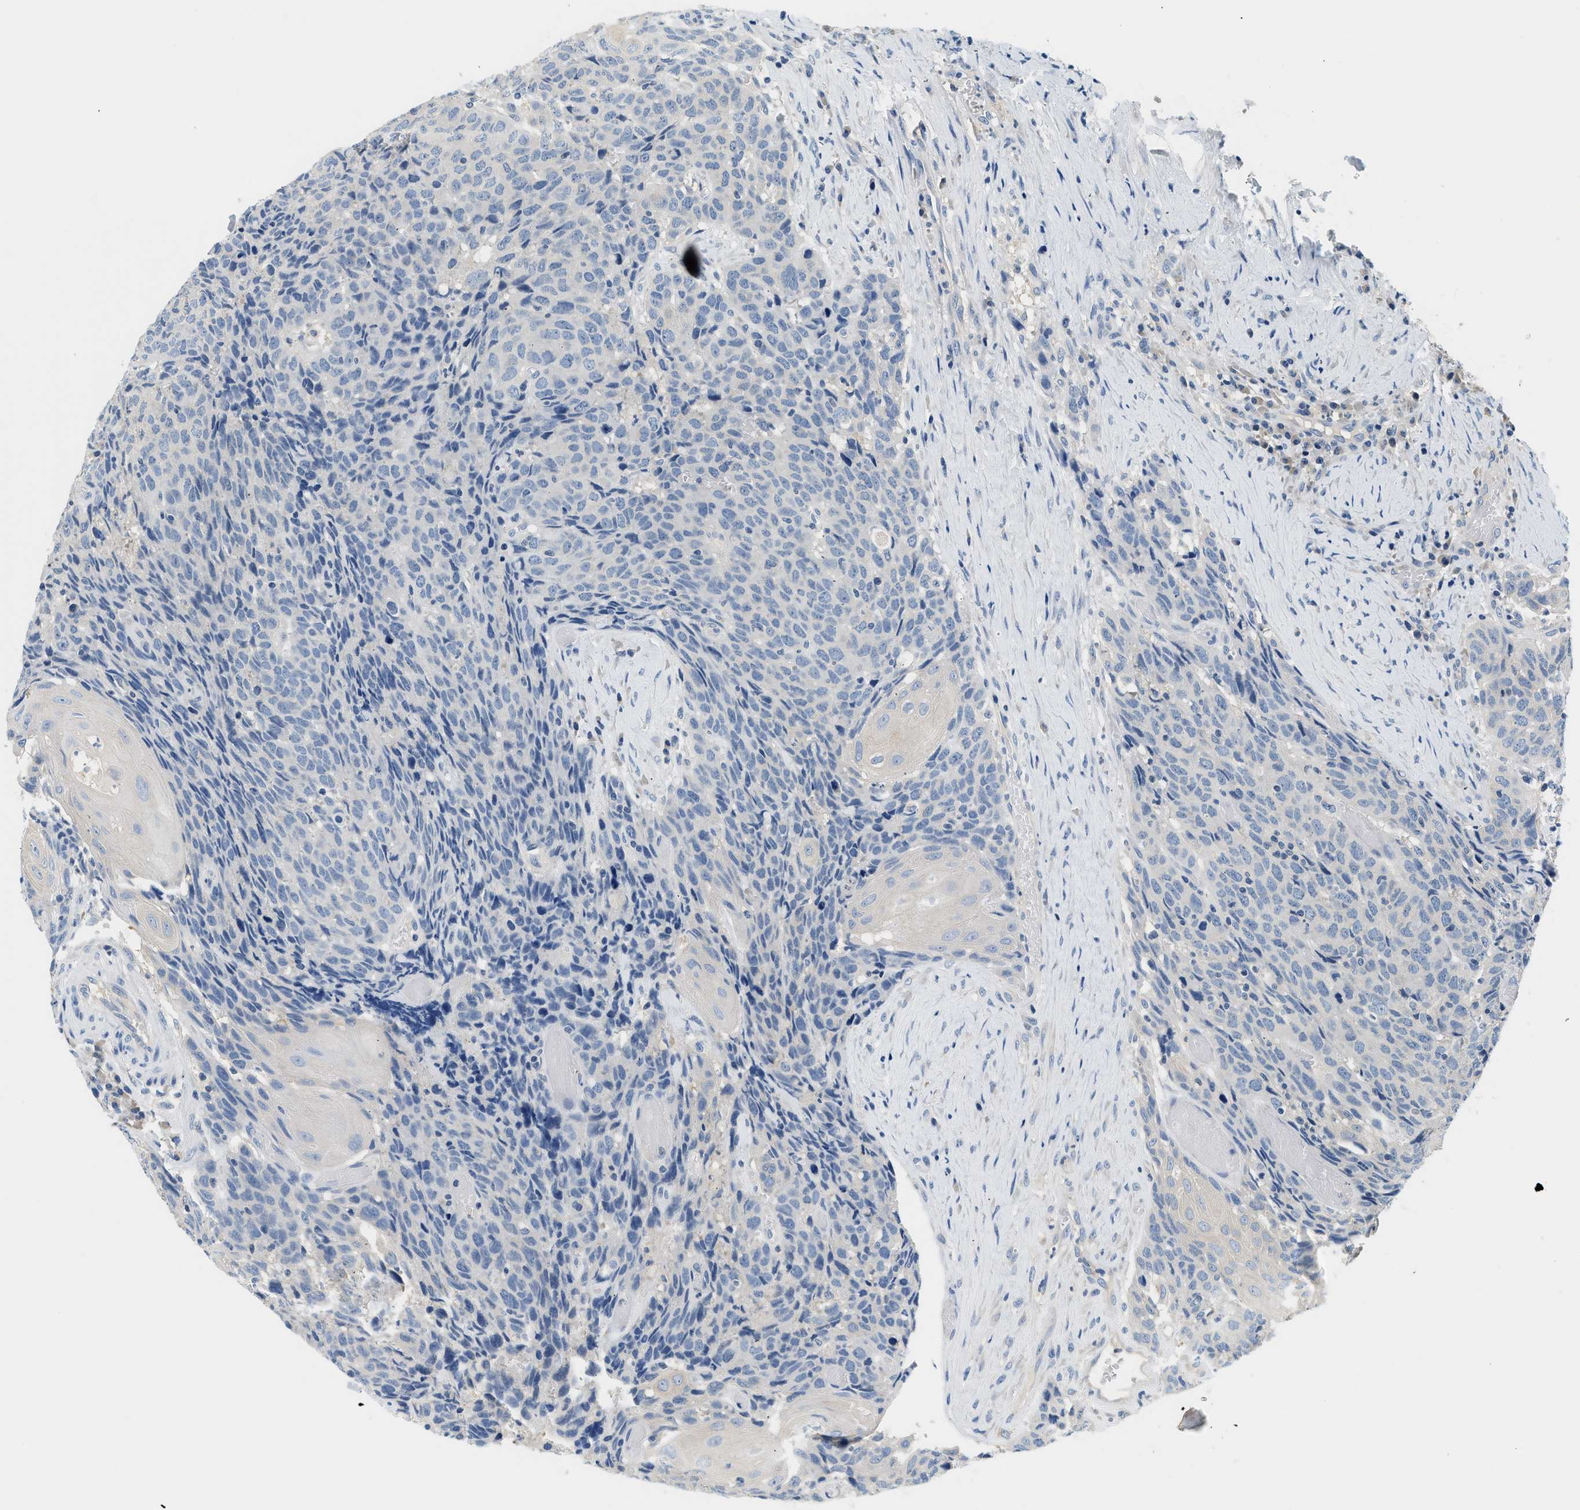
{"staining": {"intensity": "negative", "quantity": "none", "location": "none"}, "tissue": "head and neck cancer", "cell_type": "Tumor cells", "image_type": "cancer", "snomed": [{"axis": "morphology", "description": "Squamous cell carcinoma, NOS"}, {"axis": "topography", "description": "Head-Neck"}], "caption": "Squamous cell carcinoma (head and neck) stained for a protein using immunohistochemistry (IHC) exhibits no staining tumor cells.", "gene": "SLC35E1", "patient": {"sex": "male", "age": 66}}